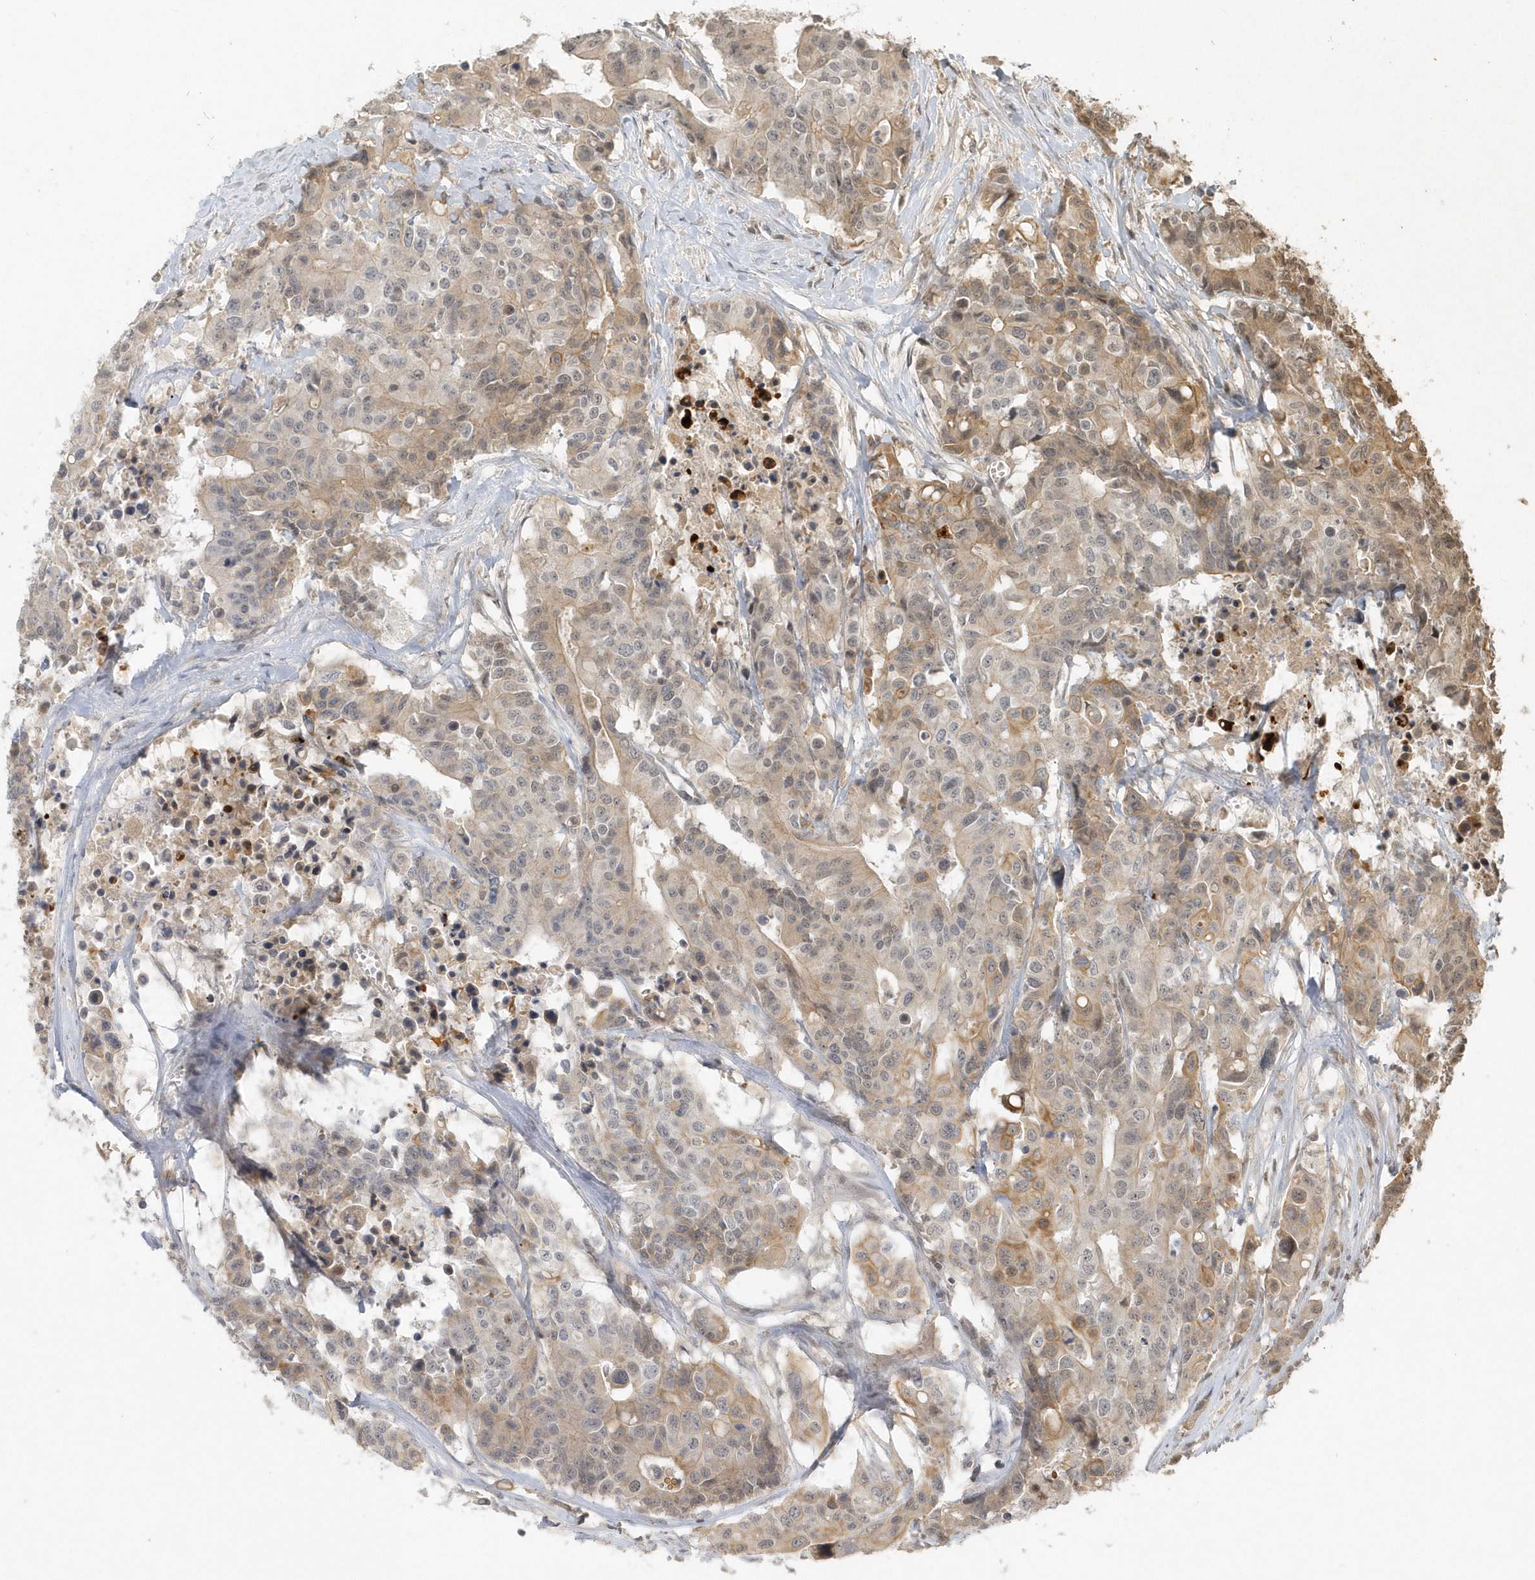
{"staining": {"intensity": "moderate", "quantity": "<25%", "location": "cytoplasmic/membranous"}, "tissue": "colorectal cancer", "cell_type": "Tumor cells", "image_type": "cancer", "snomed": [{"axis": "morphology", "description": "Adenocarcinoma, NOS"}, {"axis": "topography", "description": "Colon"}], "caption": "Brown immunohistochemical staining in human colorectal adenocarcinoma exhibits moderate cytoplasmic/membranous positivity in about <25% of tumor cells.", "gene": "BOD1", "patient": {"sex": "male", "age": 77}}